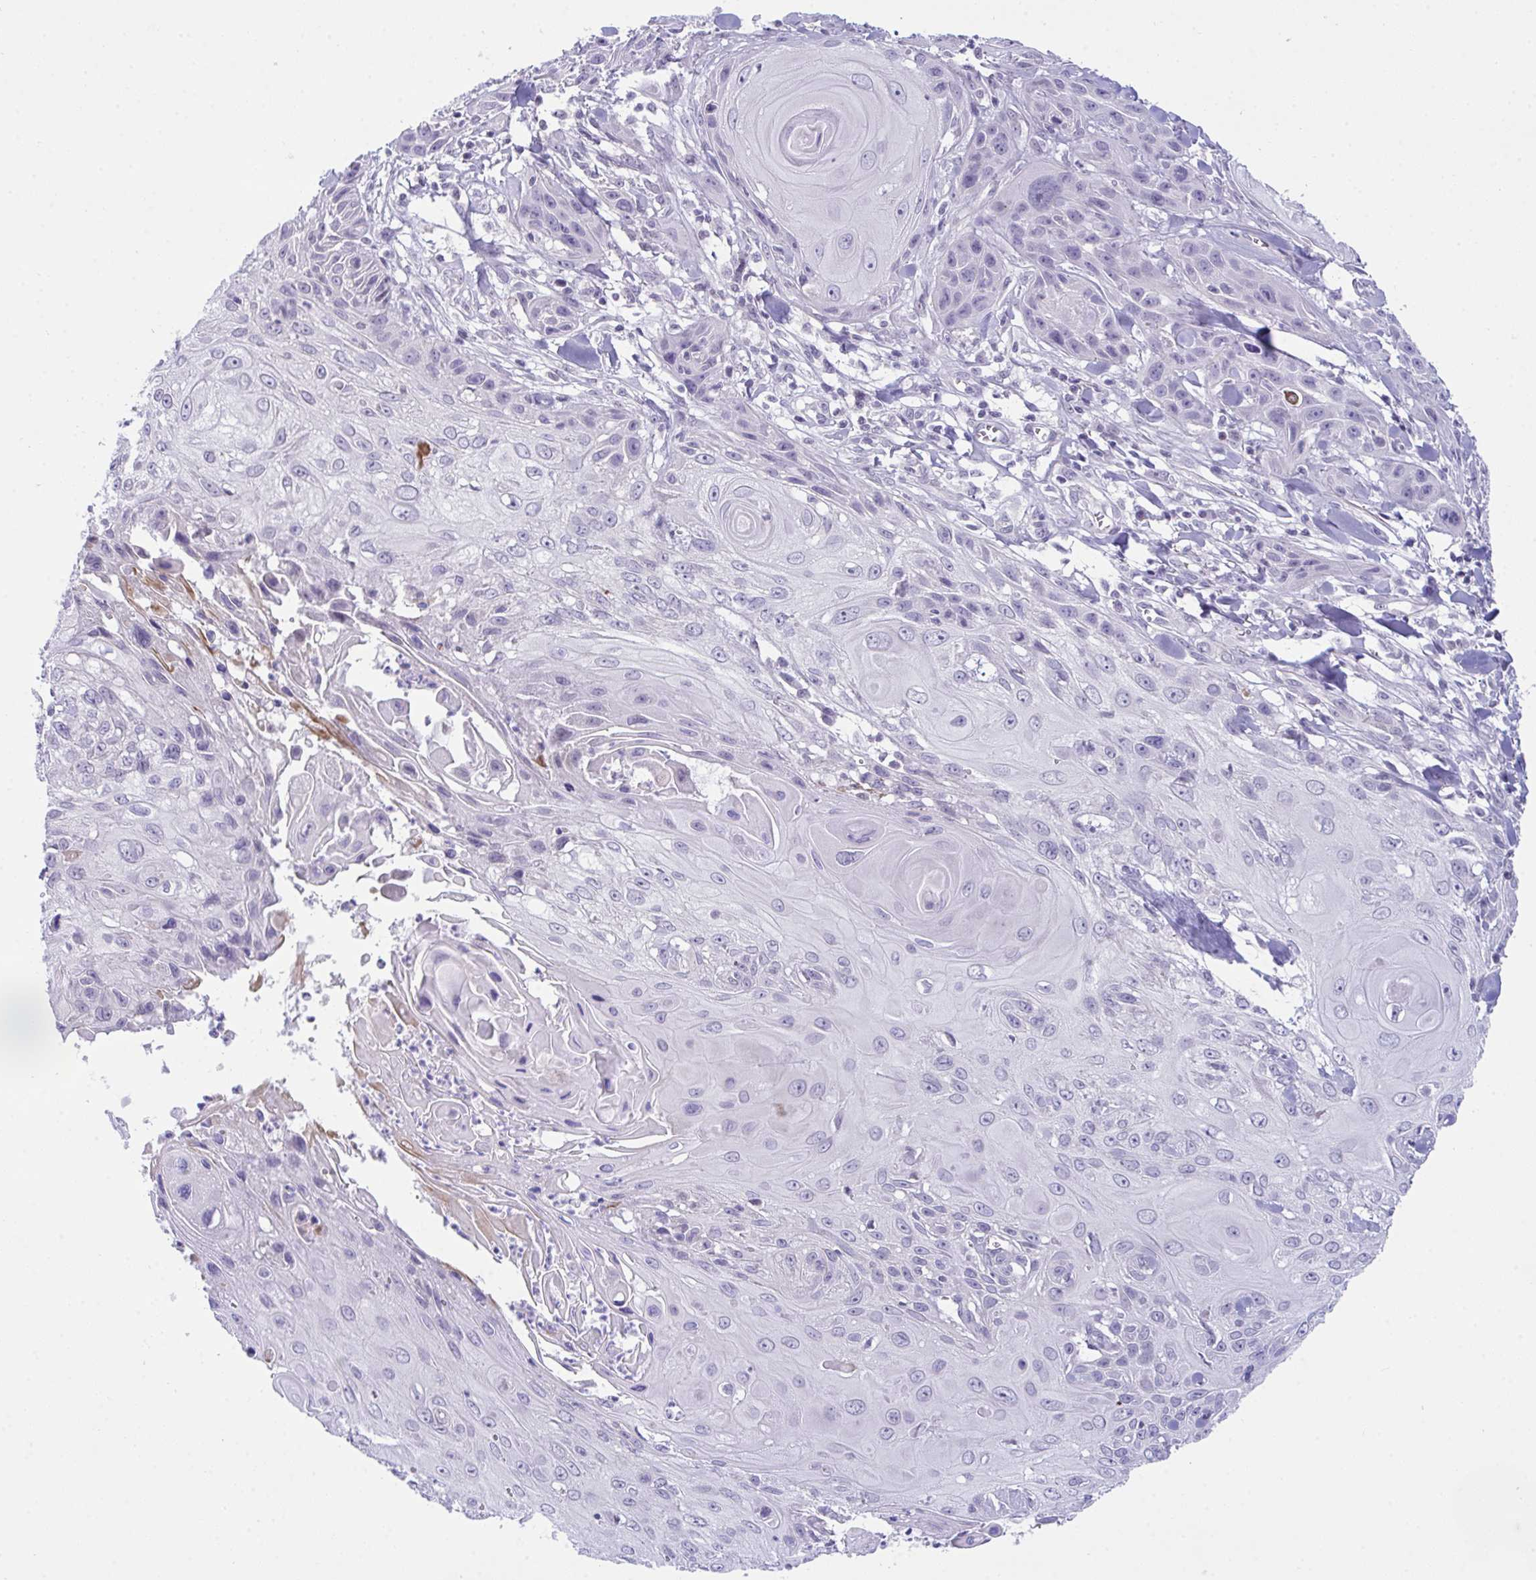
{"staining": {"intensity": "negative", "quantity": "none", "location": "none"}, "tissue": "skin cancer", "cell_type": "Tumor cells", "image_type": "cancer", "snomed": [{"axis": "morphology", "description": "Squamous cell carcinoma, NOS"}, {"axis": "topography", "description": "Skin"}, {"axis": "topography", "description": "Vulva"}], "caption": "Squamous cell carcinoma (skin) was stained to show a protein in brown. There is no significant staining in tumor cells. (Brightfield microscopy of DAB (3,3'-diaminobenzidine) IHC at high magnification).", "gene": "ATP6V0D2", "patient": {"sex": "female", "age": 83}}